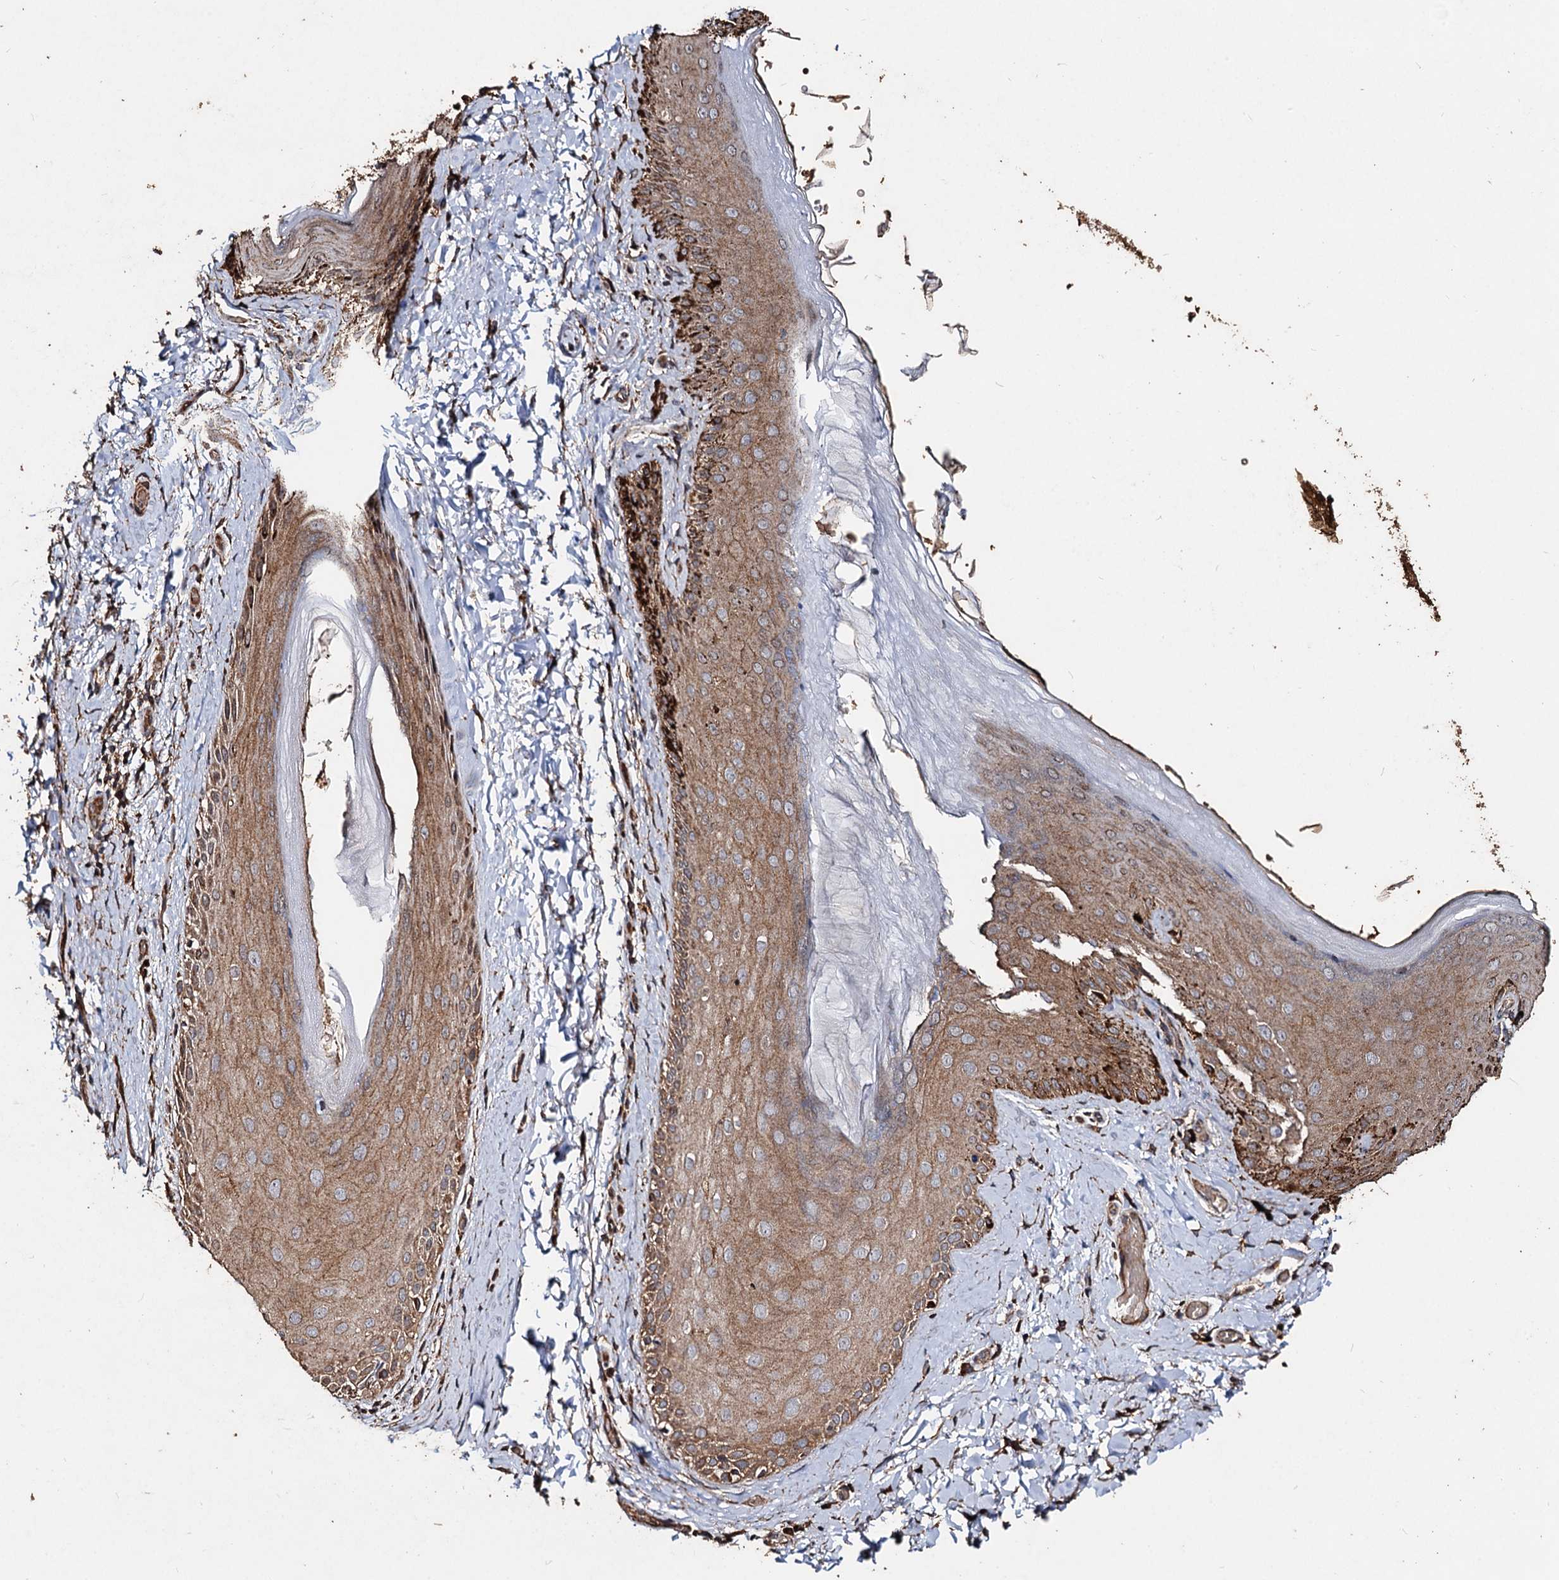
{"staining": {"intensity": "moderate", "quantity": ">75%", "location": "cytoplasmic/membranous"}, "tissue": "skin", "cell_type": "Epidermal cells", "image_type": "normal", "snomed": [{"axis": "morphology", "description": "Normal tissue, NOS"}, {"axis": "topography", "description": "Anal"}], "caption": "Immunohistochemical staining of unremarkable skin demonstrates >75% levels of moderate cytoplasmic/membranous protein expression in about >75% of epidermal cells.", "gene": "NOTCH2NLA", "patient": {"sex": "male", "age": 44}}